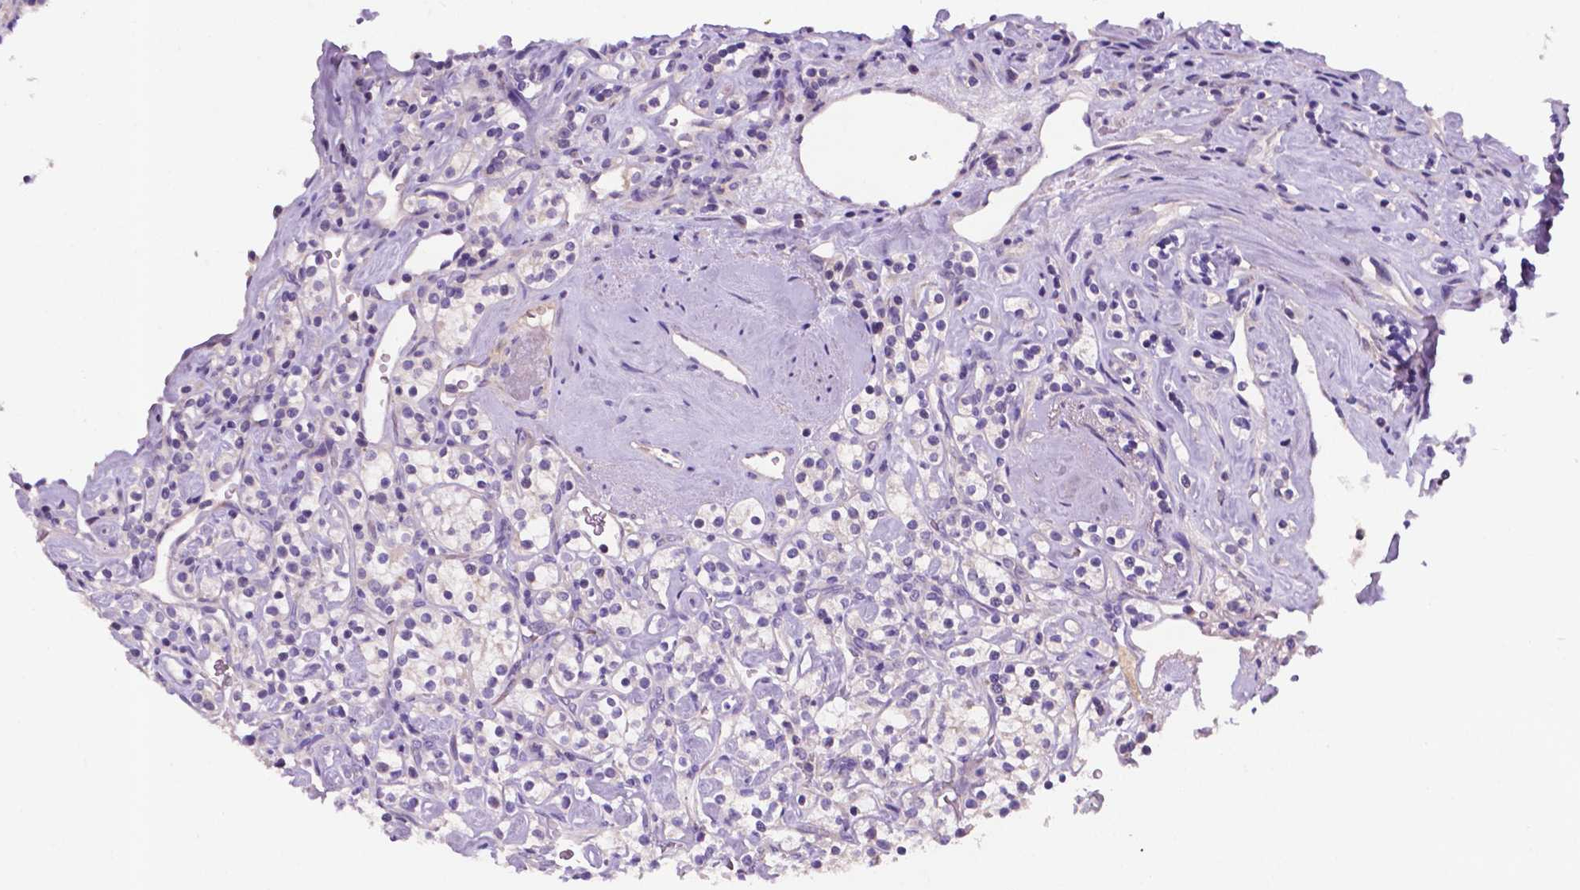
{"staining": {"intensity": "negative", "quantity": "none", "location": "none"}, "tissue": "renal cancer", "cell_type": "Tumor cells", "image_type": "cancer", "snomed": [{"axis": "morphology", "description": "Adenocarcinoma, NOS"}, {"axis": "topography", "description": "Kidney"}], "caption": "This is a photomicrograph of IHC staining of adenocarcinoma (renal), which shows no expression in tumor cells.", "gene": "TM4SF20", "patient": {"sex": "male", "age": 77}}